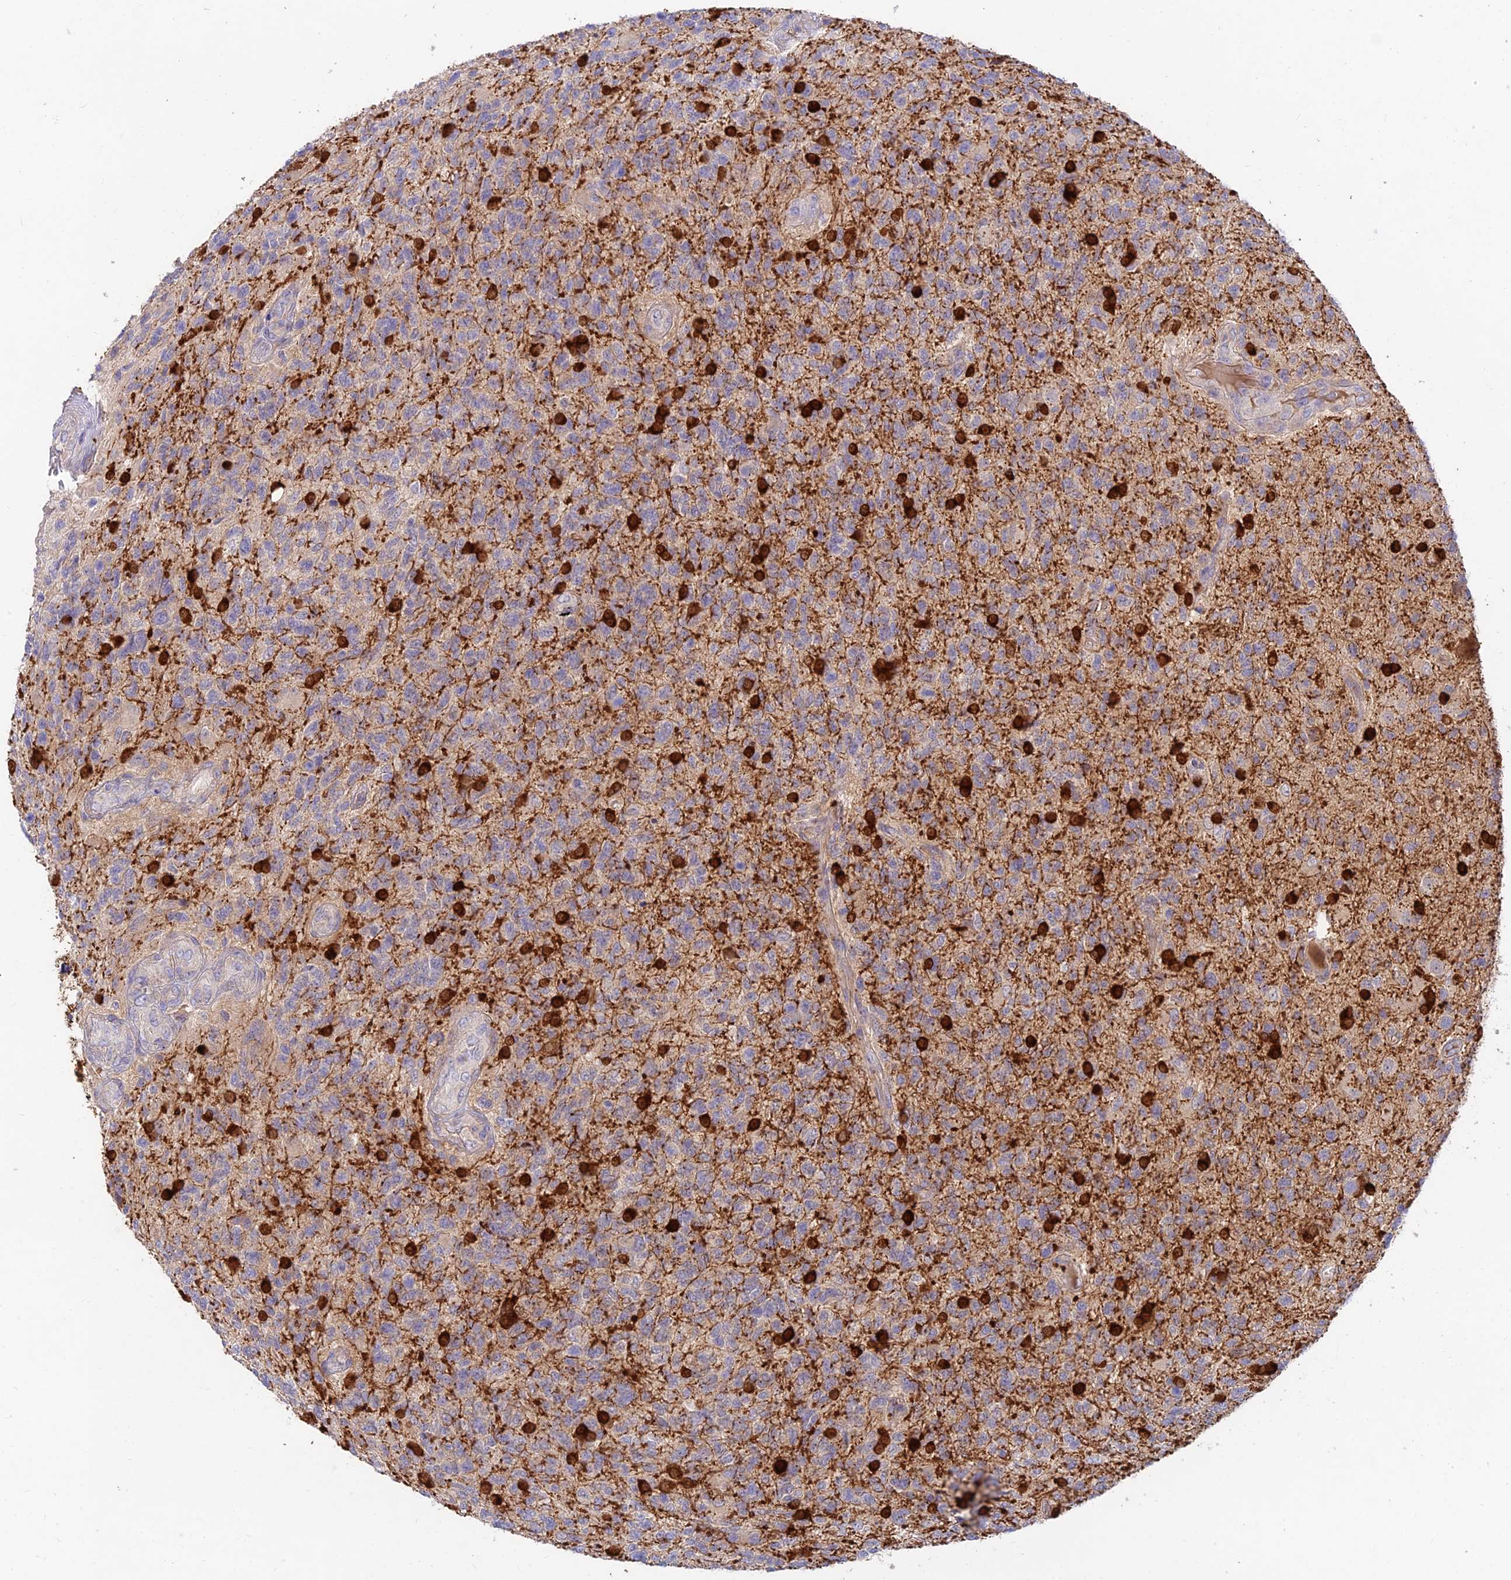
{"staining": {"intensity": "strong", "quantity": "<25%", "location": "cytoplasmic/membranous"}, "tissue": "glioma", "cell_type": "Tumor cells", "image_type": "cancer", "snomed": [{"axis": "morphology", "description": "Glioma, malignant, High grade"}, {"axis": "topography", "description": "Brain"}], "caption": "An image showing strong cytoplasmic/membranous expression in about <25% of tumor cells in glioma, as visualized by brown immunohistochemical staining.", "gene": "ACSM5", "patient": {"sex": "male", "age": 56}}